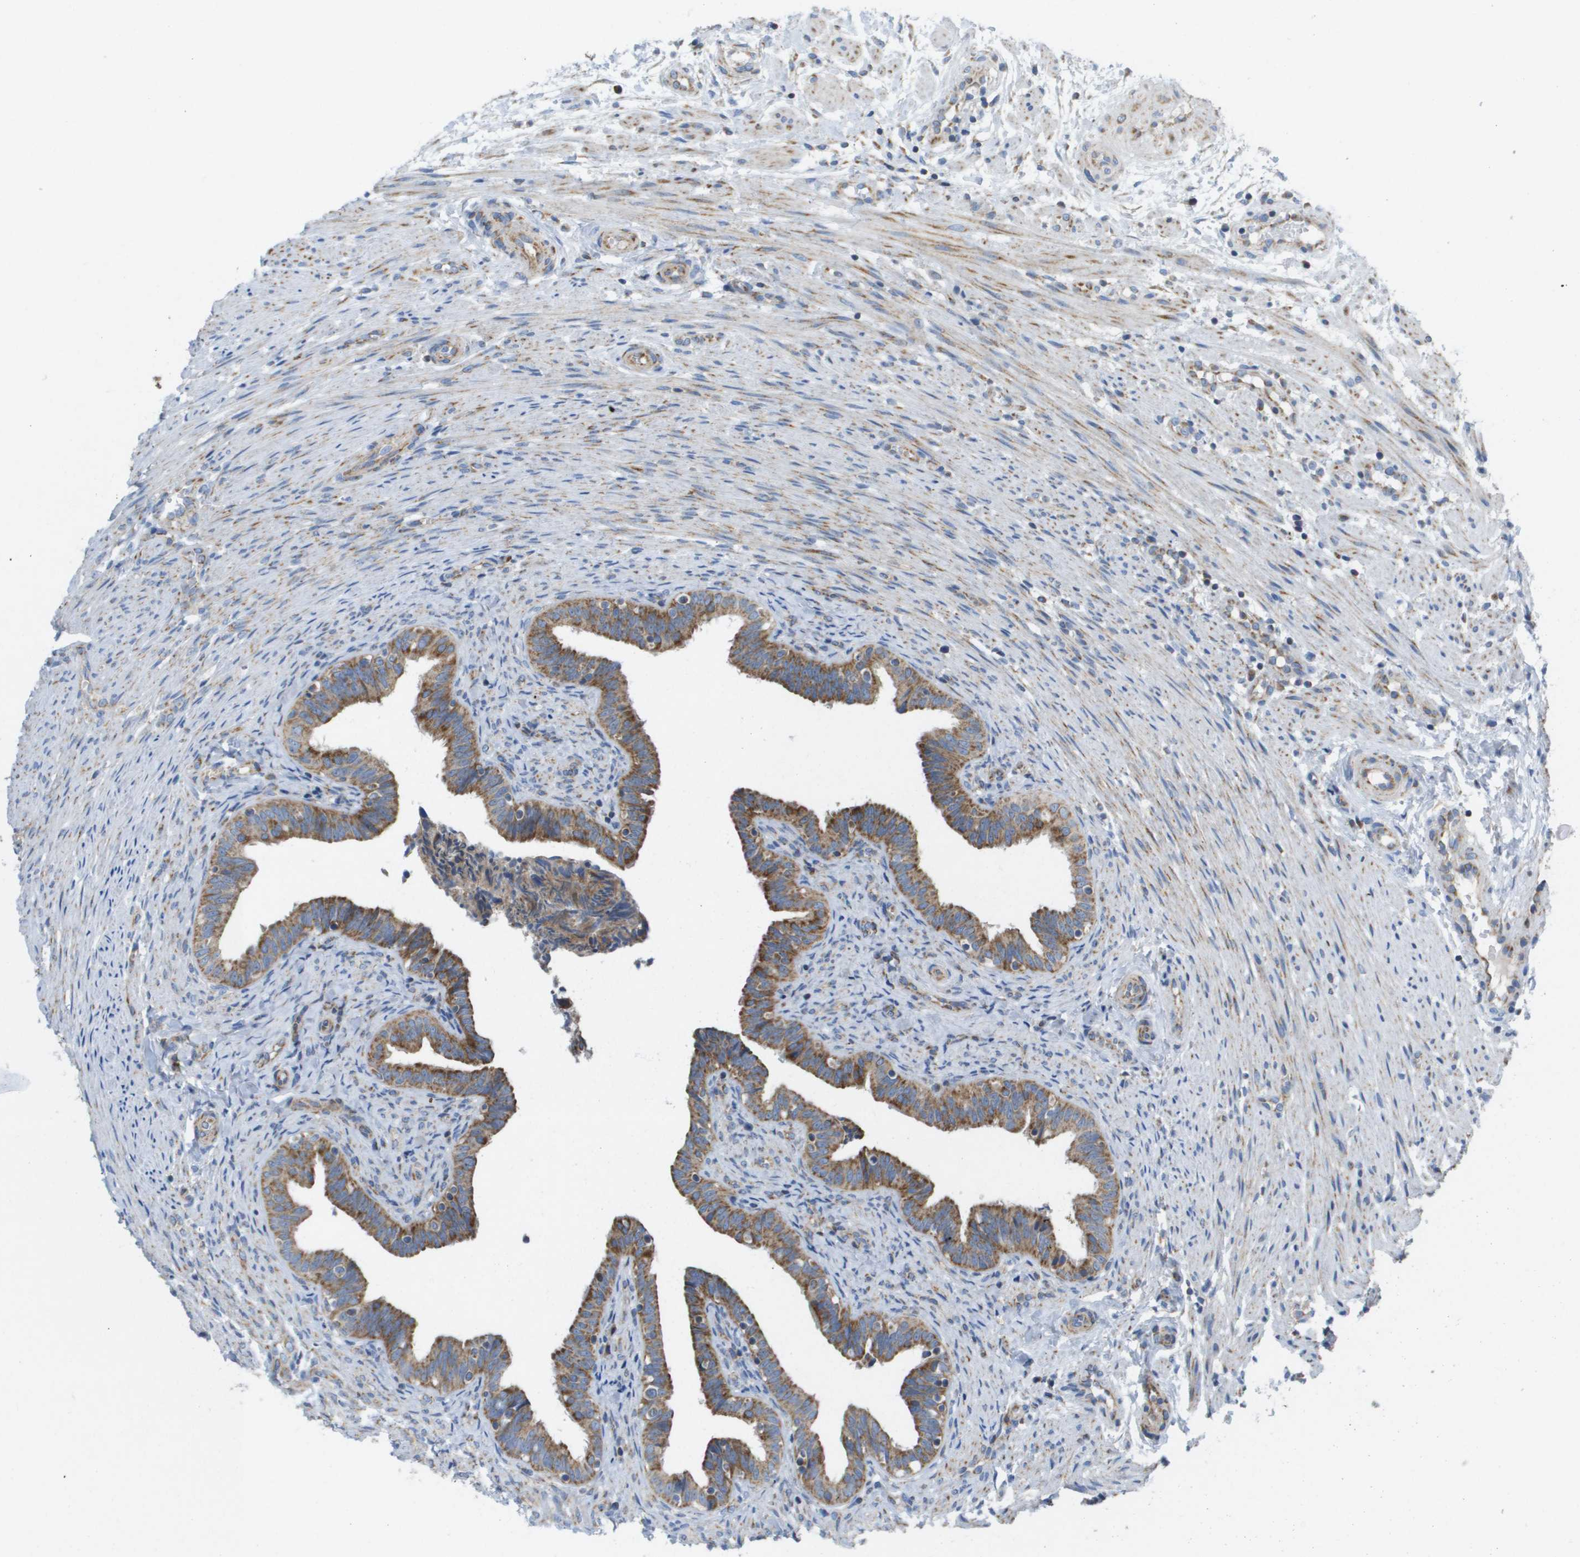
{"staining": {"intensity": "strong", "quantity": ">75%", "location": "cytoplasmic/membranous"}, "tissue": "fallopian tube", "cell_type": "Glandular cells", "image_type": "normal", "snomed": [{"axis": "morphology", "description": "Normal tissue, NOS"}, {"axis": "topography", "description": "Fallopian tube"}, {"axis": "topography", "description": "Placenta"}], "caption": "Protein staining demonstrates strong cytoplasmic/membranous staining in about >75% of glandular cells in unremarkable fallopian tube.", "gene": "FIS1", "patient": {"sex": "female", "age": 34}}